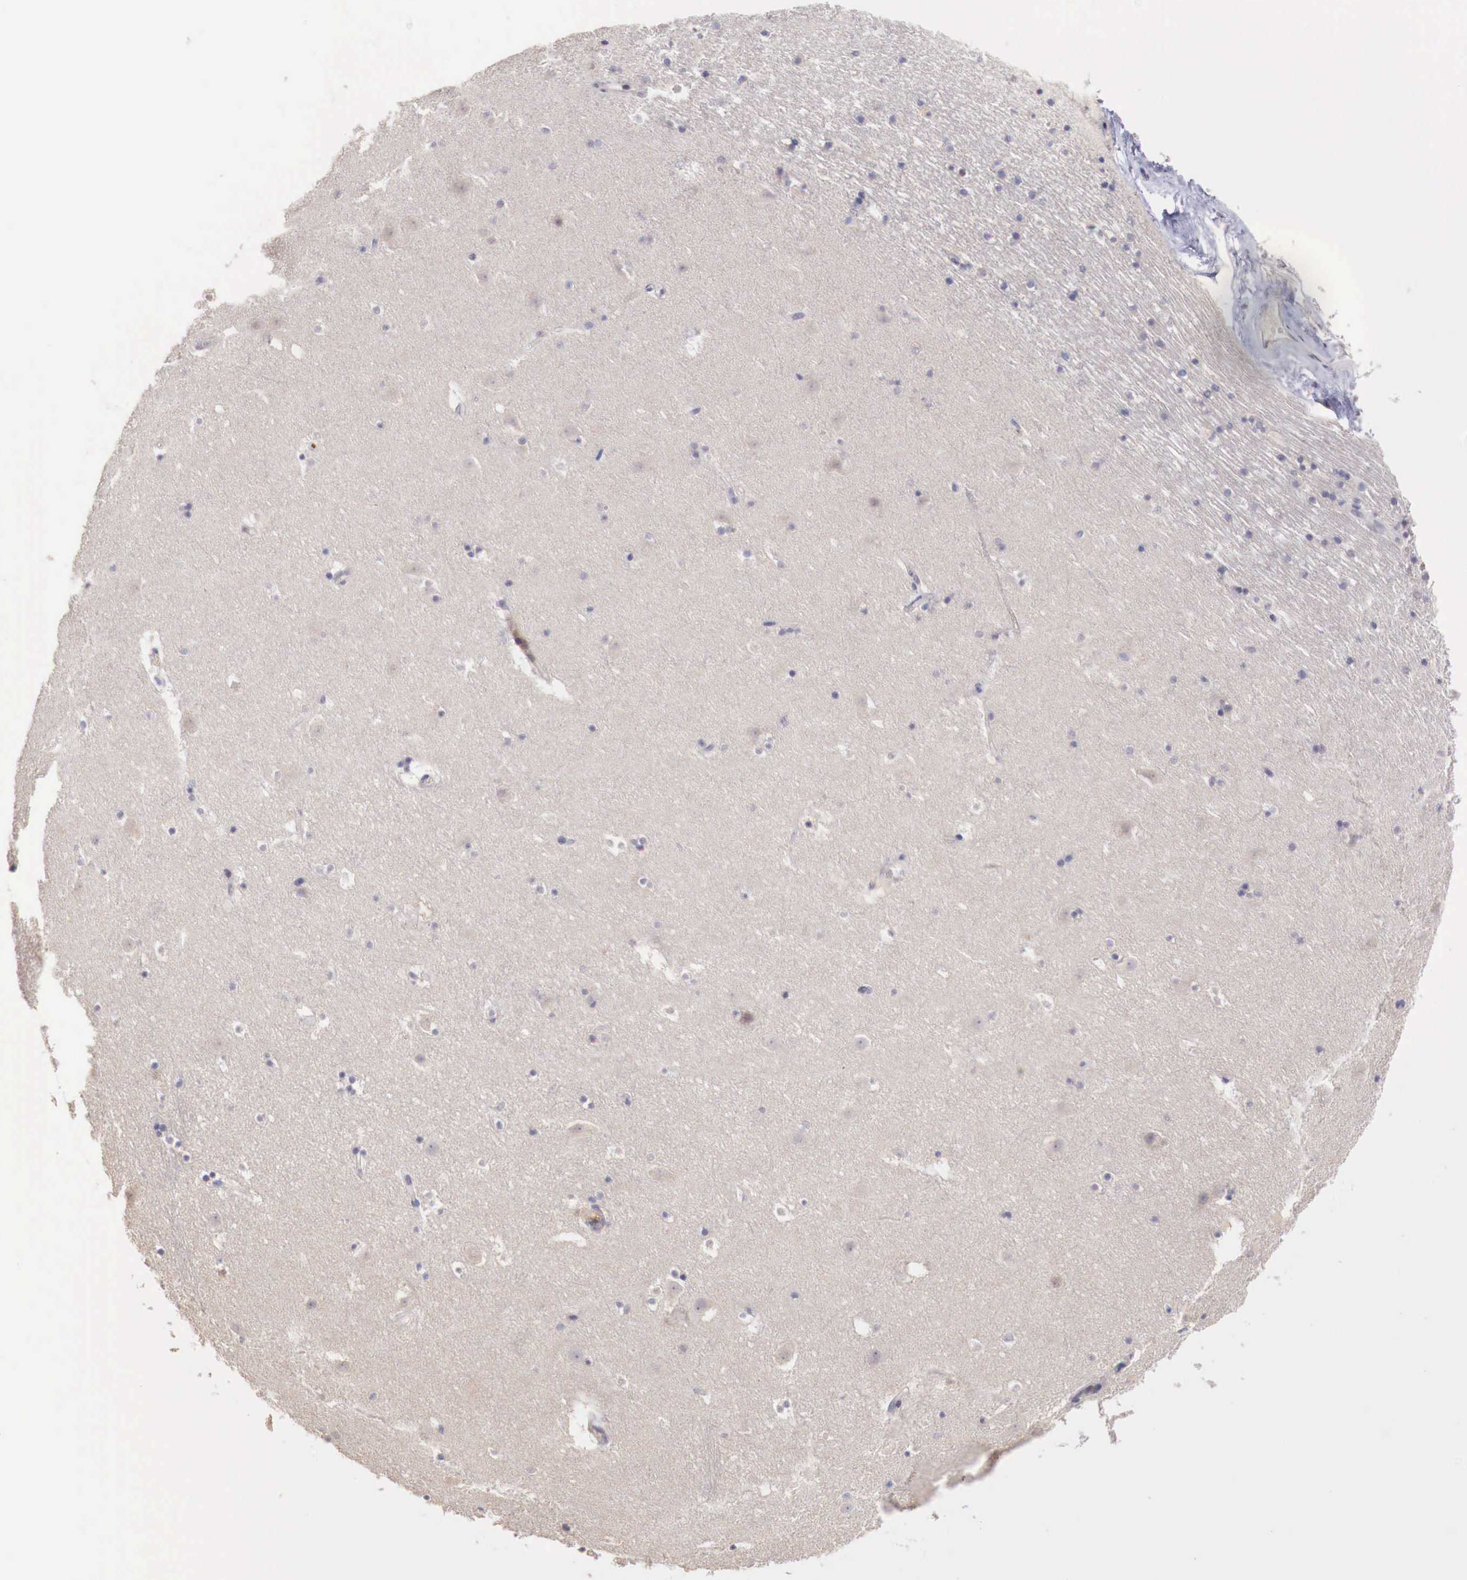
{"staining": {"intensity": "negative", "quantity": "none", "location": "none"}, "tissue": "caudate", "cell_type": "Glial cells", "image_type": "normal", "snomed": [{"axis": "morphology", "description": "Normal tissue, NOS"}, {"axis": "topography", "description": "Lateral ventricle wall"}], "caption": "Immunohistochemical staining of unremarkable human caudate demonstrates no significant staining in glial cells. (IHC, brightfield microscopy, high magnification).", "gene": "TBC1D9", "patient": {"sex": "male", "age": 45}}